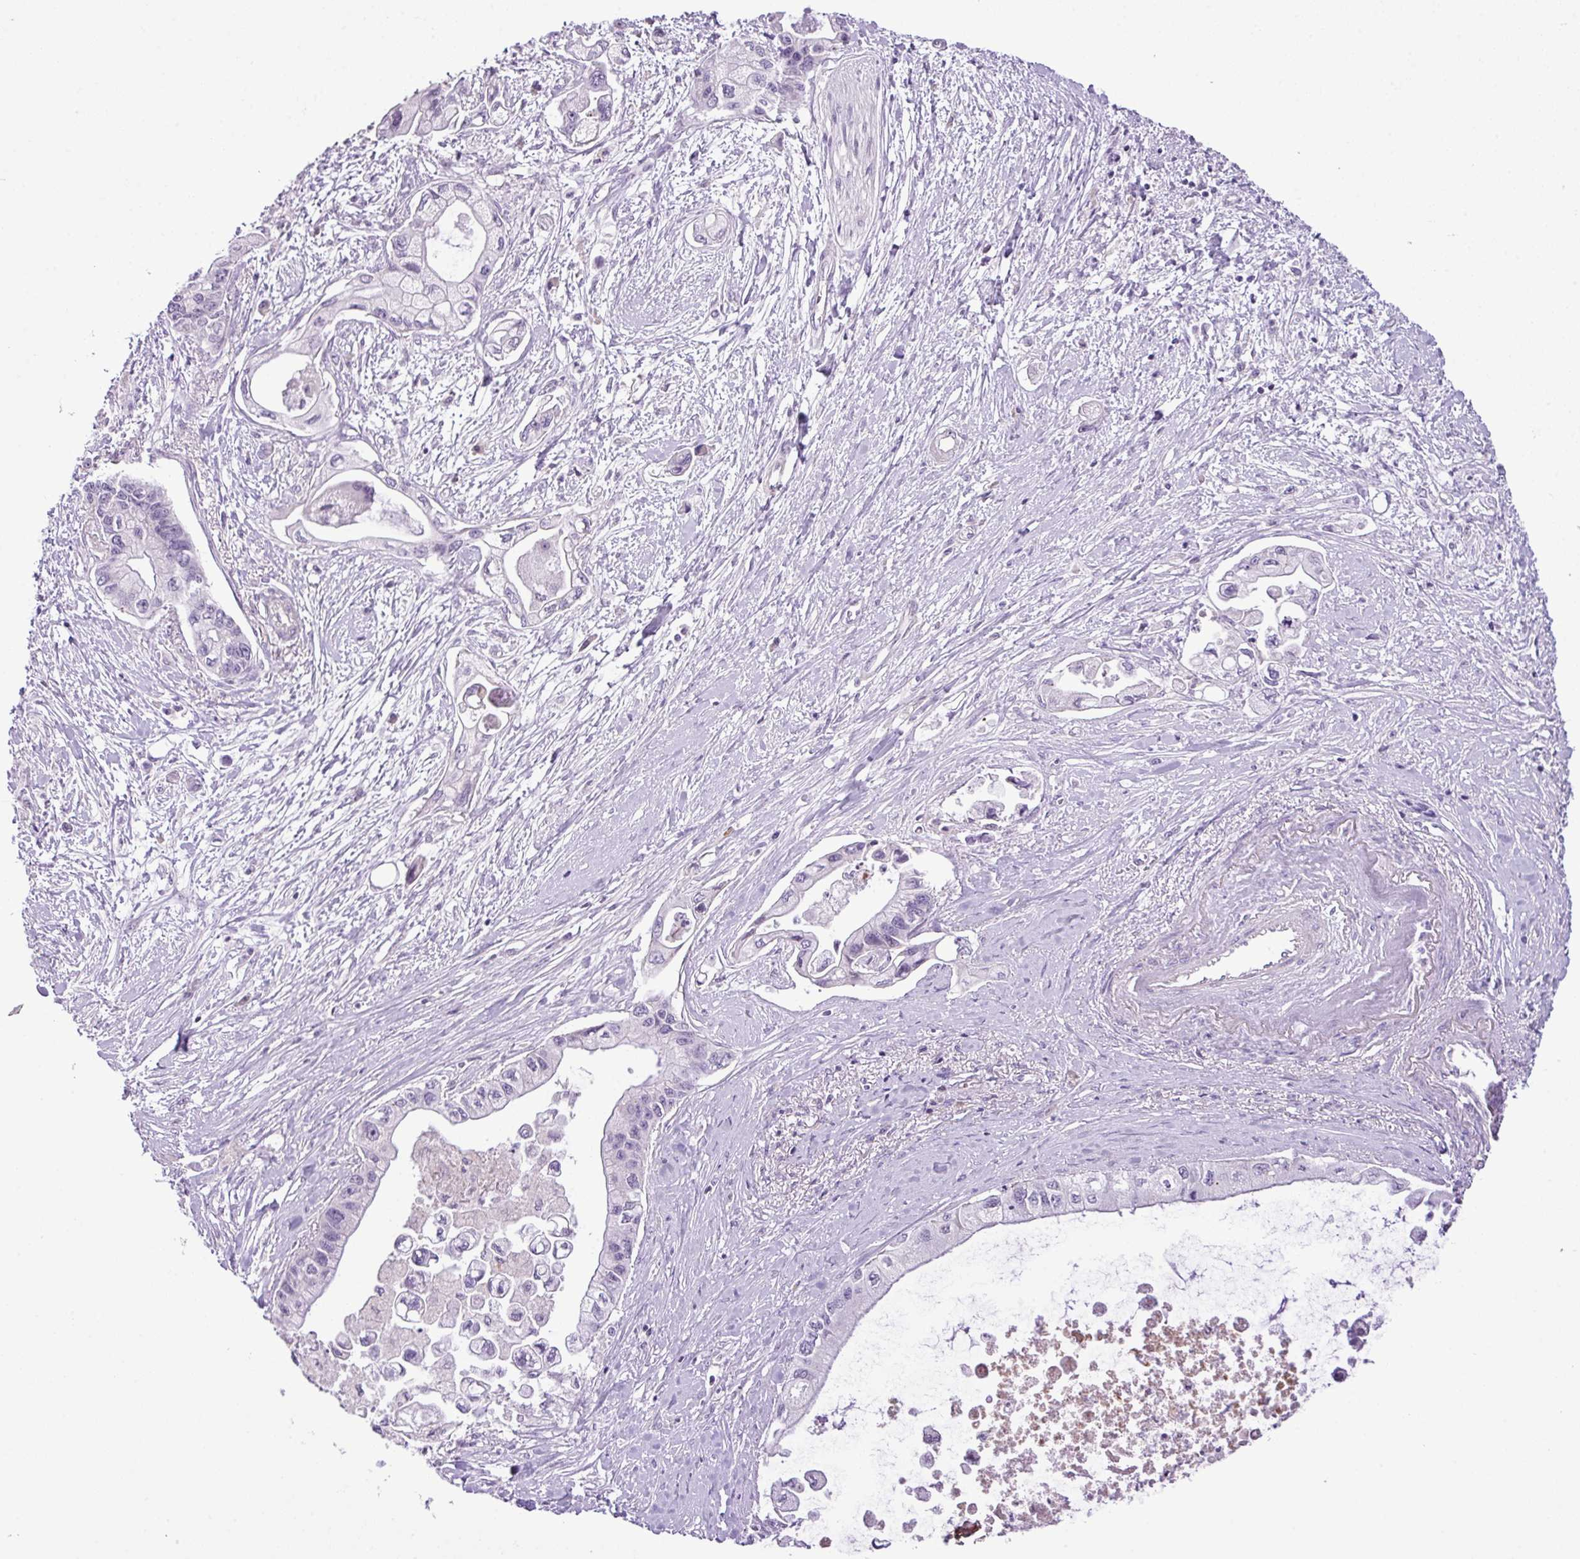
{"staining": {"intensity": "negative", "quantity": "none", "location": "none"}, "tissue": "pancreatic cancer", "cell_type": "Tumor cells", "image_type": "cancer", "snomed": [{"axis": "morphology", "description": "Adenocarcinoma, NOS"}, {"axis": "topography", "description": "Pancreas"}], "caption": "DAB immunohistochemical staining of human pancreatic adenocarcinoma shows no significant positivity in tumor cells.", "gene": "DNAJB13", "patient": {"sex": "male", "age": 61}}